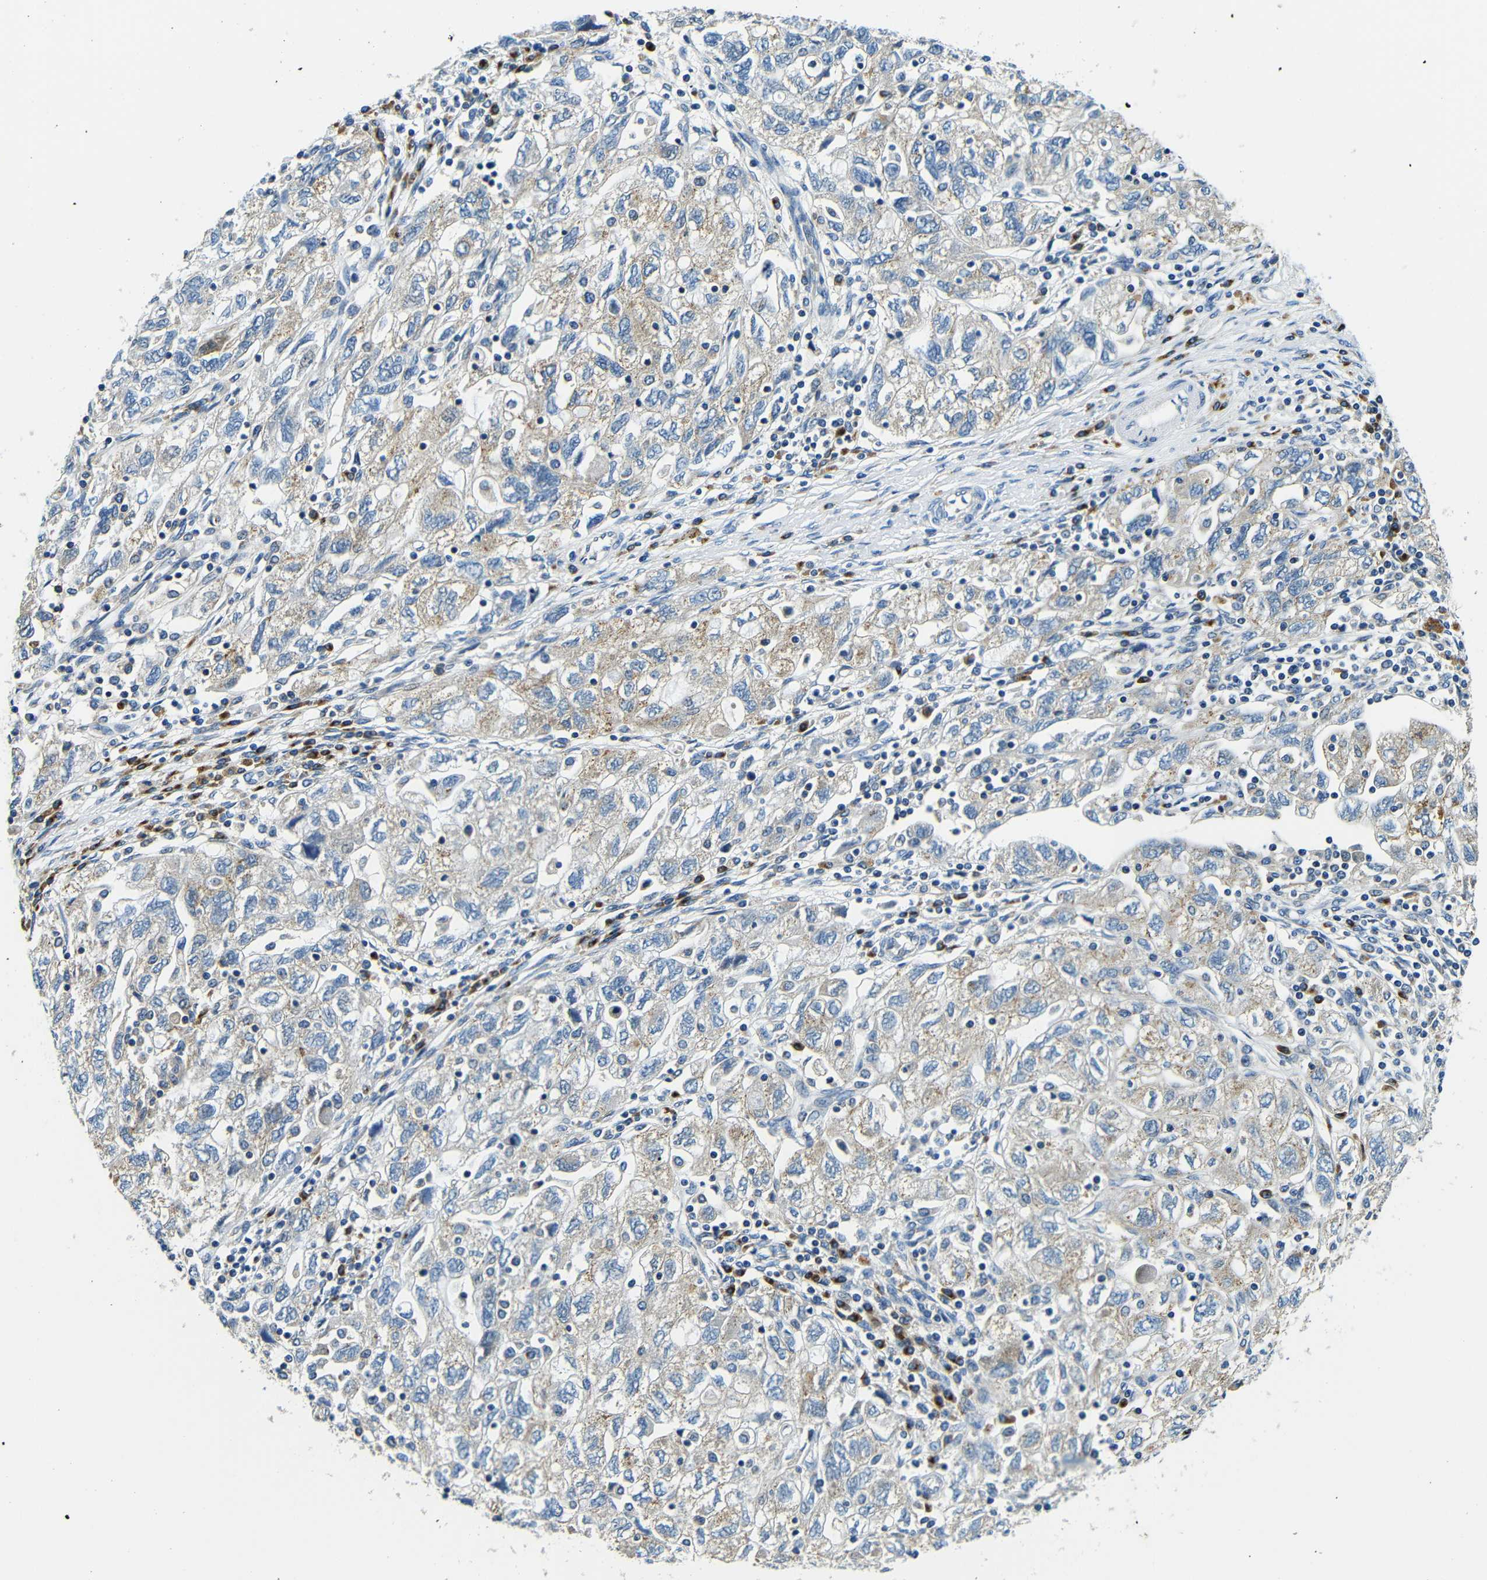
{"staining": {"intensity": "weak", "quantity": "25%-75%", "location": "cytoplasmic/membranous"}, "tissue": "ovarian cancer", "cell_type": "Tumor cells", "image_type": "cancer", "snomed": [{"axis": "morphology", "description": "Carcinoma, NOS"}, {"axis": "morphology", "description": "Cystadenocarcinoma, serous, NOS"}, {"axis": "topography", "description": "Ovary"}], "caption": "Weak cytoplasmic/membranous expression for a protein is seen in about 25%-75% of tumor cells of ovarian cancer using IHC.", "gene": "USO1", "patient": {"sex": "female", "age": 69}}